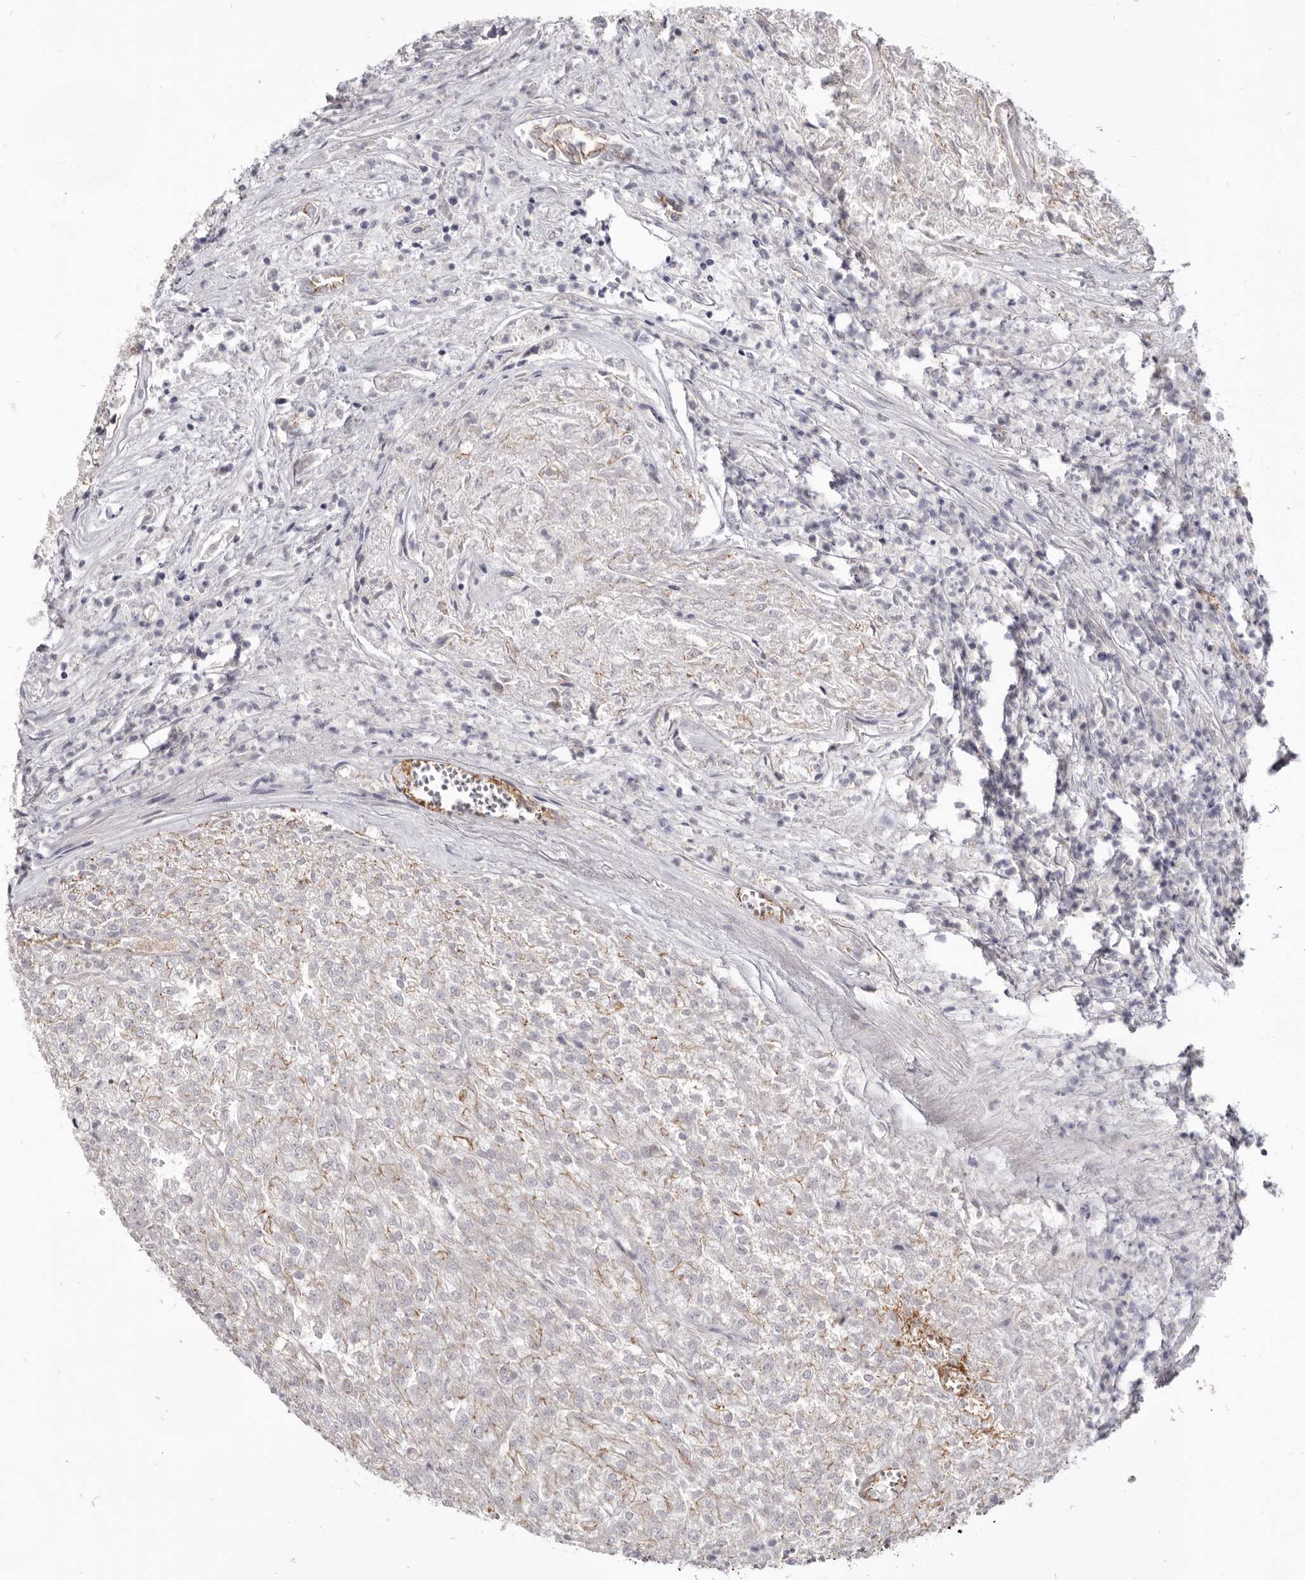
{"staining": {"intensity": "negative", "quantity": "none", "location": "none"}, "tissue": "renal cancer", "cell_type": "Tumor cells", "image_type": "cancer", "snomed": [{"axis": "morphology", "description": "Adenocarcinoma, NOS"}, {"axis": "topography", "description": "Kidney"}], "caption": "DAB immunohistochemical staining of renal adenocarcinoma reveals no significant expression in tumor cells.", "gene": "CGN", "patient": {"sex": "female", "age": 54}}